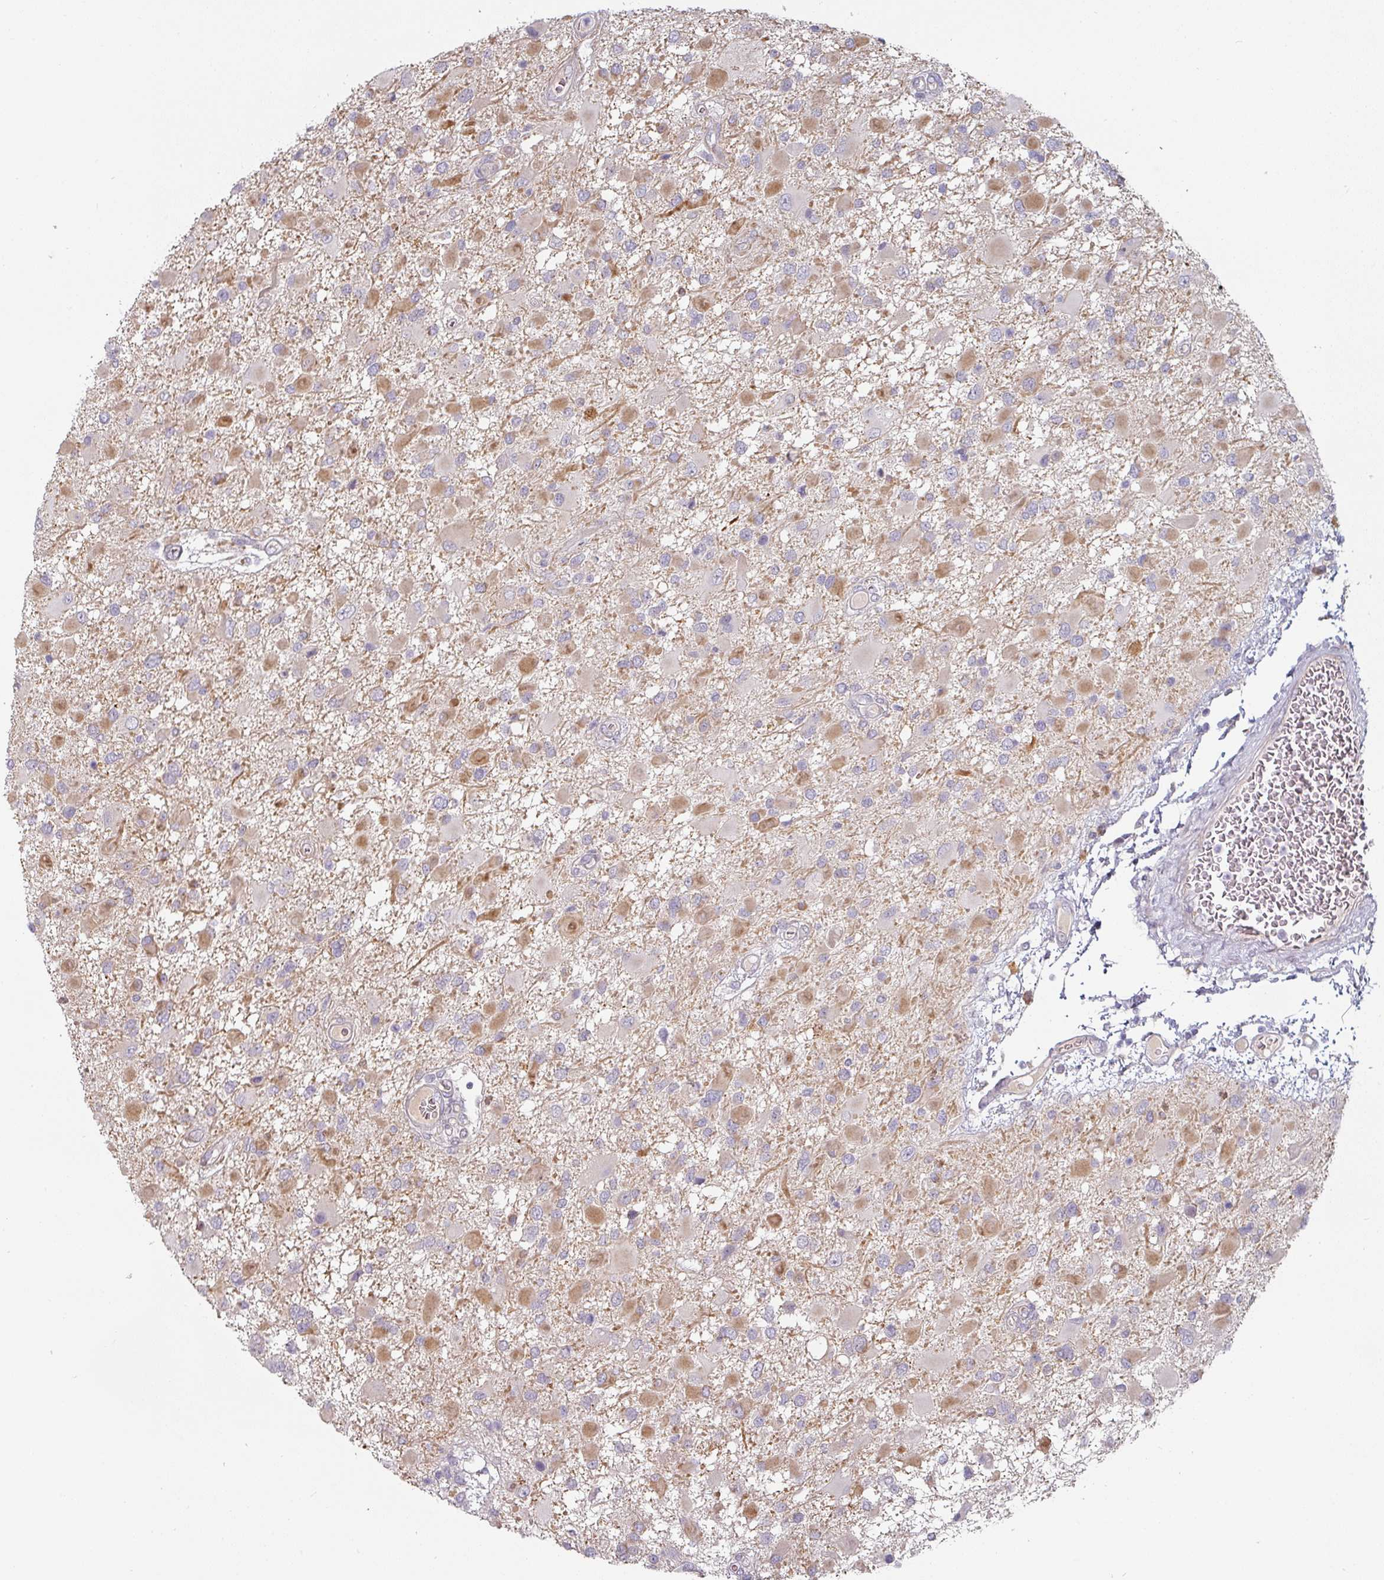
{"staining": {"intensity": "moderate", "quantity": "<25%", "location": "cytoplasmic/membranous"}, "tissue": "glioma", "cell_type": "Tumor cells", "image_type": "cancer", "snomed": [{"axis": "morphology", "description": "Glioma, malignant, High grade"}, {"axis": "topography", "description": "Brain"}], "caption": "There is low levels of moderate cytoplasmic/membranous staining in tumor cells of malignant high-grade glioma, as demonstrated by immunohistochemical staining (brown color).", "gene": "CEP78", "patient": {"sex": "male", "age": 53}}